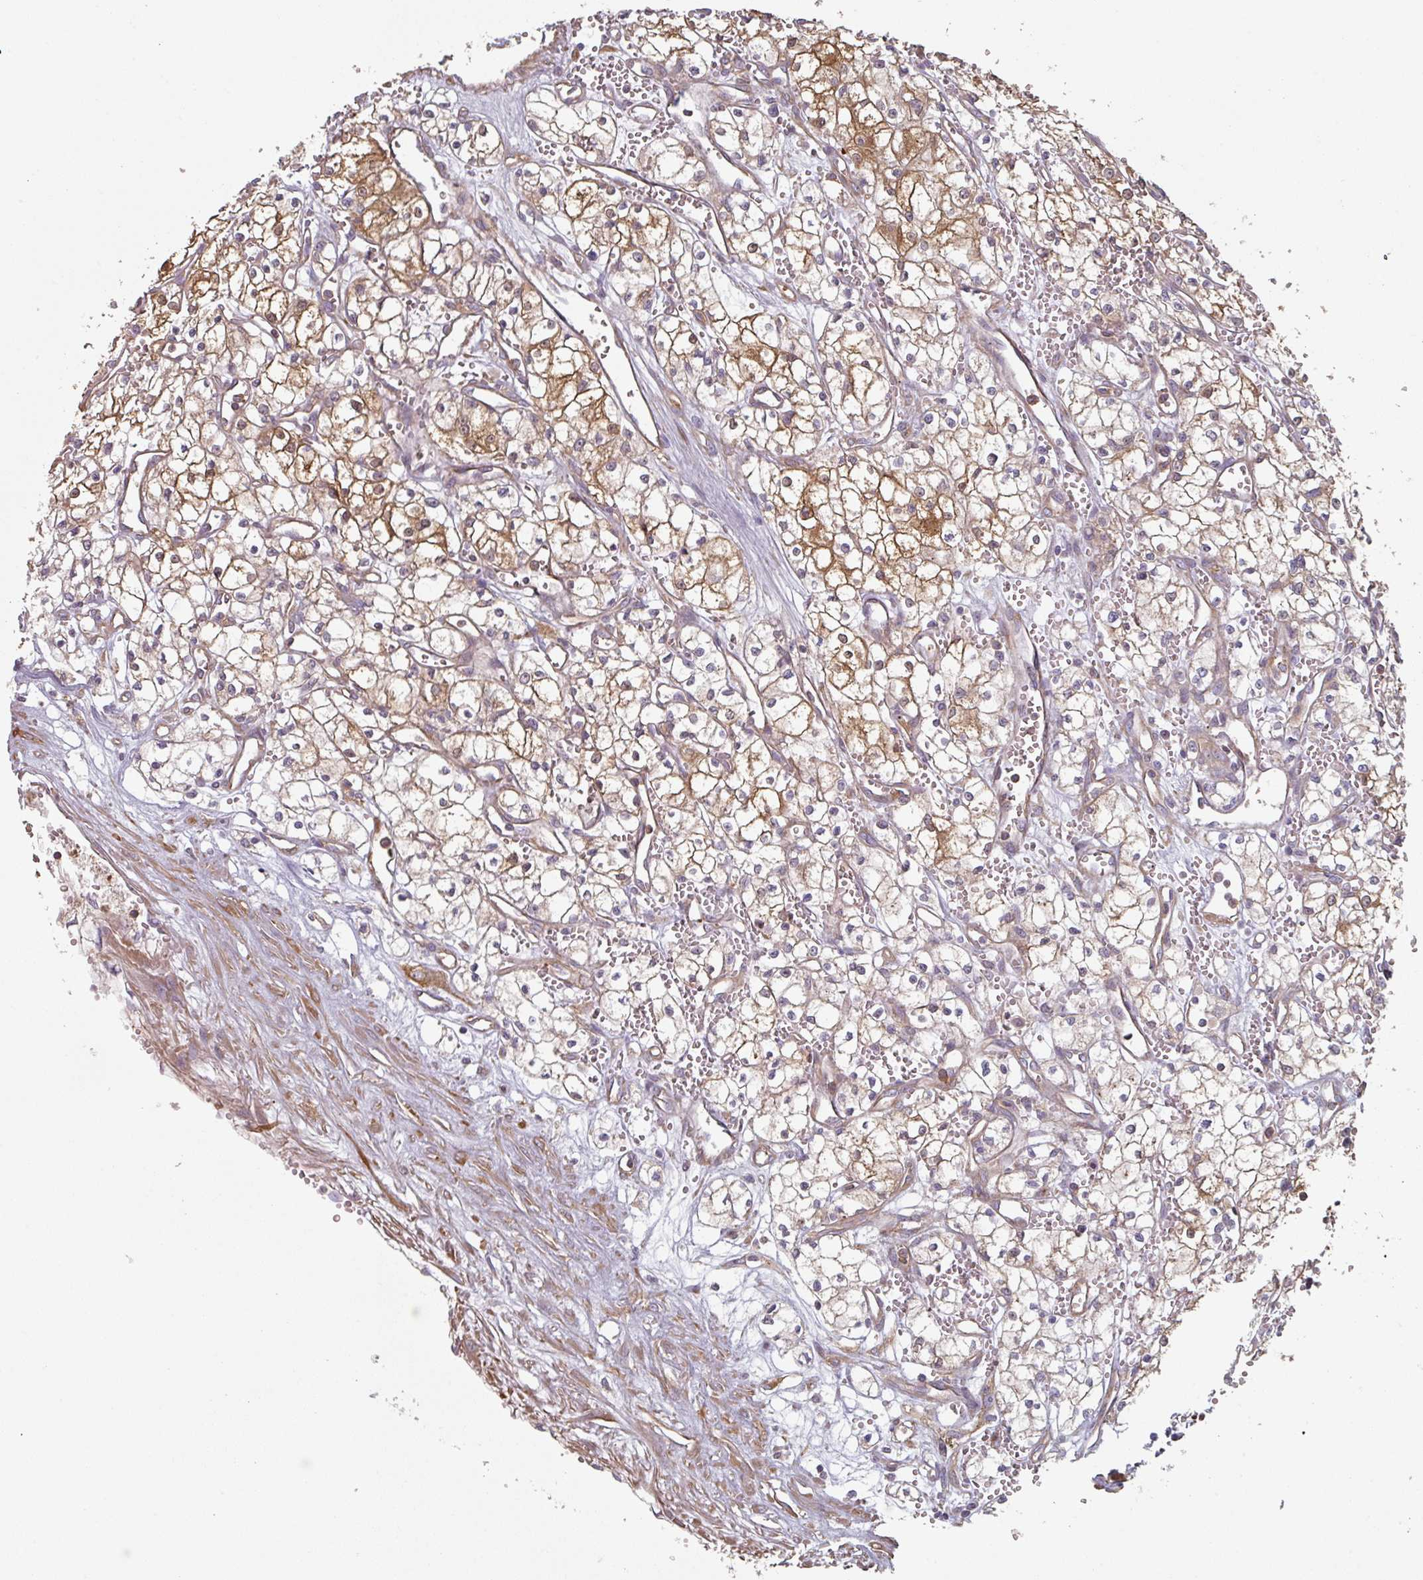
{"staining": {"intensity": "moderate", "quantity": "<25%", "location": "cytoplasmic/membranous"}, "tissue": "renal cancer", "cell_type": "Tumor cells", "image_type": "cancer", "snomed": [{"axis": "morphology", "description": "Adenocarcinoma, NOS"}, {"axis": "topography", "description": "Kidney"}], "caption": "Protein analysis of adenocarcinoma (renal) tissue displays moderate cytoplasmic/membranous staining in about <25% of tumor cells. (DAB IHC, brown staining for protein, blue staining for nuclei).", "gene": "GSTA4", "patient": {"sex": "male", "age": 59}}